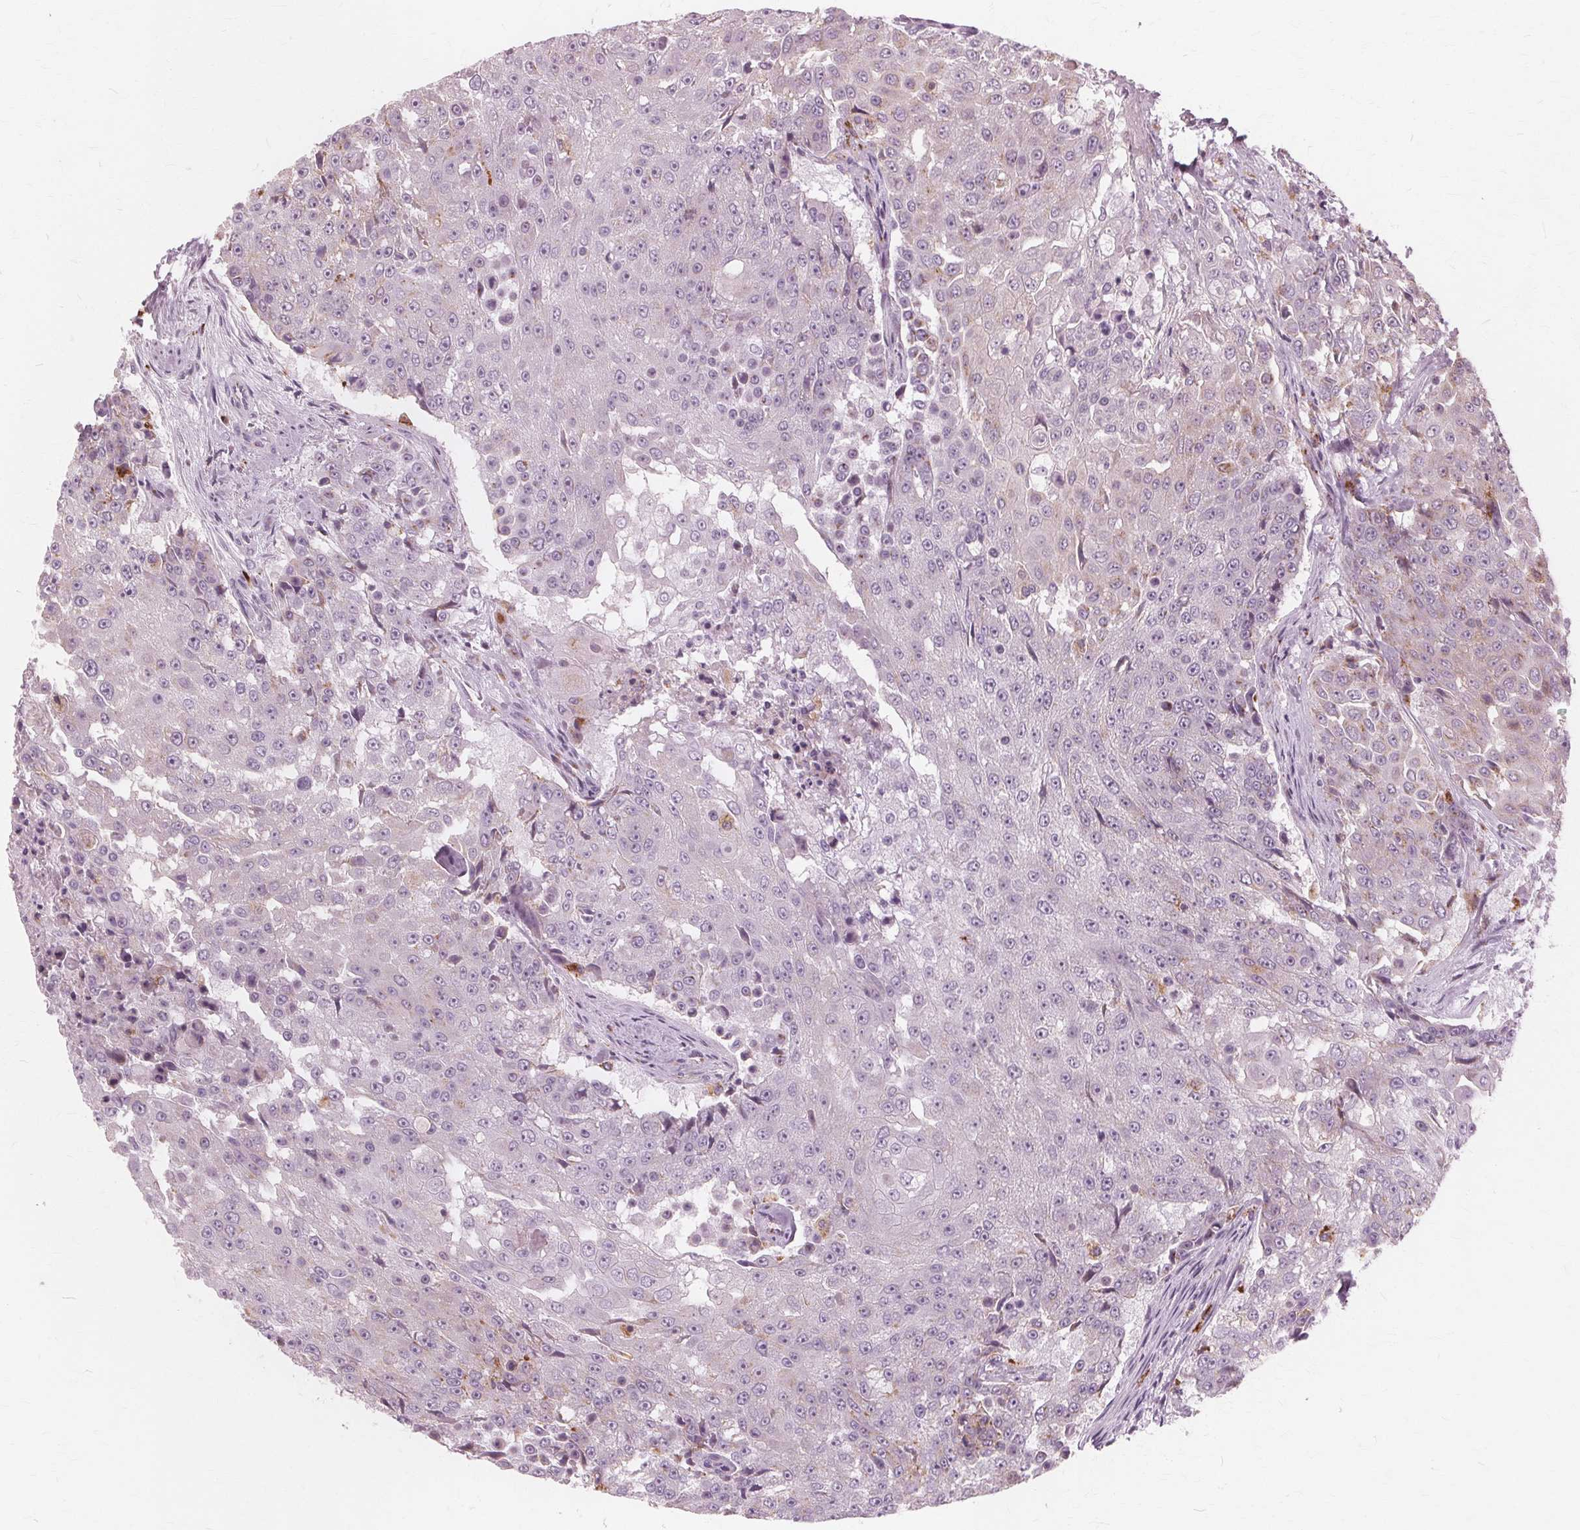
{"staining": {"intensity": "weak", "quantity": "<25%", "location": "cytoplasmic/membranous"}, "tissue": "urothelial cancer", "cell_type": "Tumor cells", "image_type": "cancer", "snomed": [{"axis": "morphology", "description": "Urothelial carcinoma, High grade"}, {"axis": "topography", "description": "Urinary bladder"}], "caption": "Immunohistochemistry image of urothelial cancer stained for a protein (brown), which displays no positivity in tumor cells. (DAB (3,3'-diaminobenzidine) immunohistochemistry (IHC) with hematoxylin counter stain).", "gene": "DNASE2", "patient": {"sex": "female", "age": 63}}